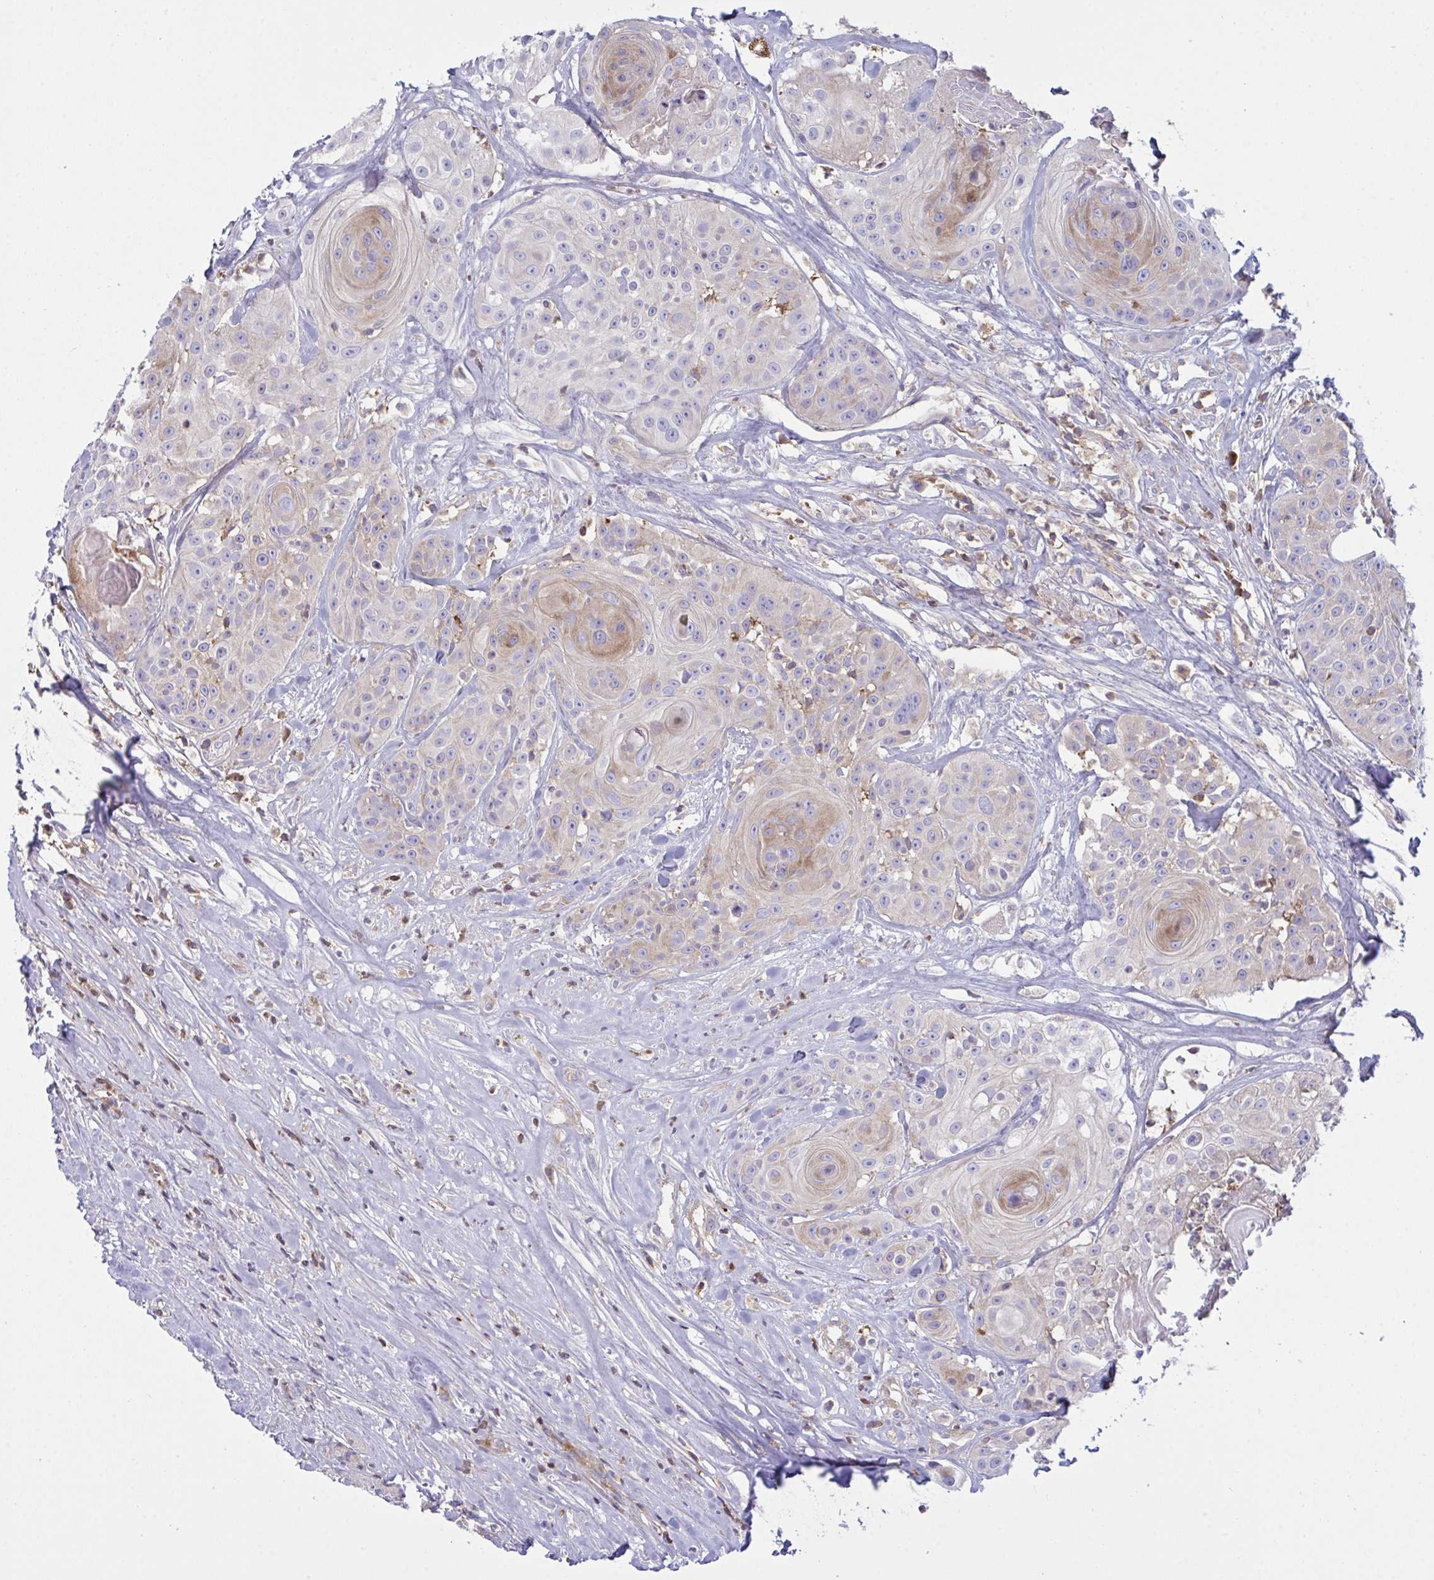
{"staining": {"intensity": "weak", "quantity": "<25%", "location": "cytoplasmic/membranous"}, "tissue": "head and neck cancer", "cell_type": "Tumor cells", "image_type": "cancer", "snomed": [{"axis": "morphology", "description": "Squamous cell carcinoma, NOS"}, {"axis": "topography", "description": "Head-Neck"}], "caption": "Tumor cells show no significant protein positivity in head and neck cancer (squamous cell carcinoma).", "gene": "TSC22D3", "patient": {"sex": "male", "age": 83}}